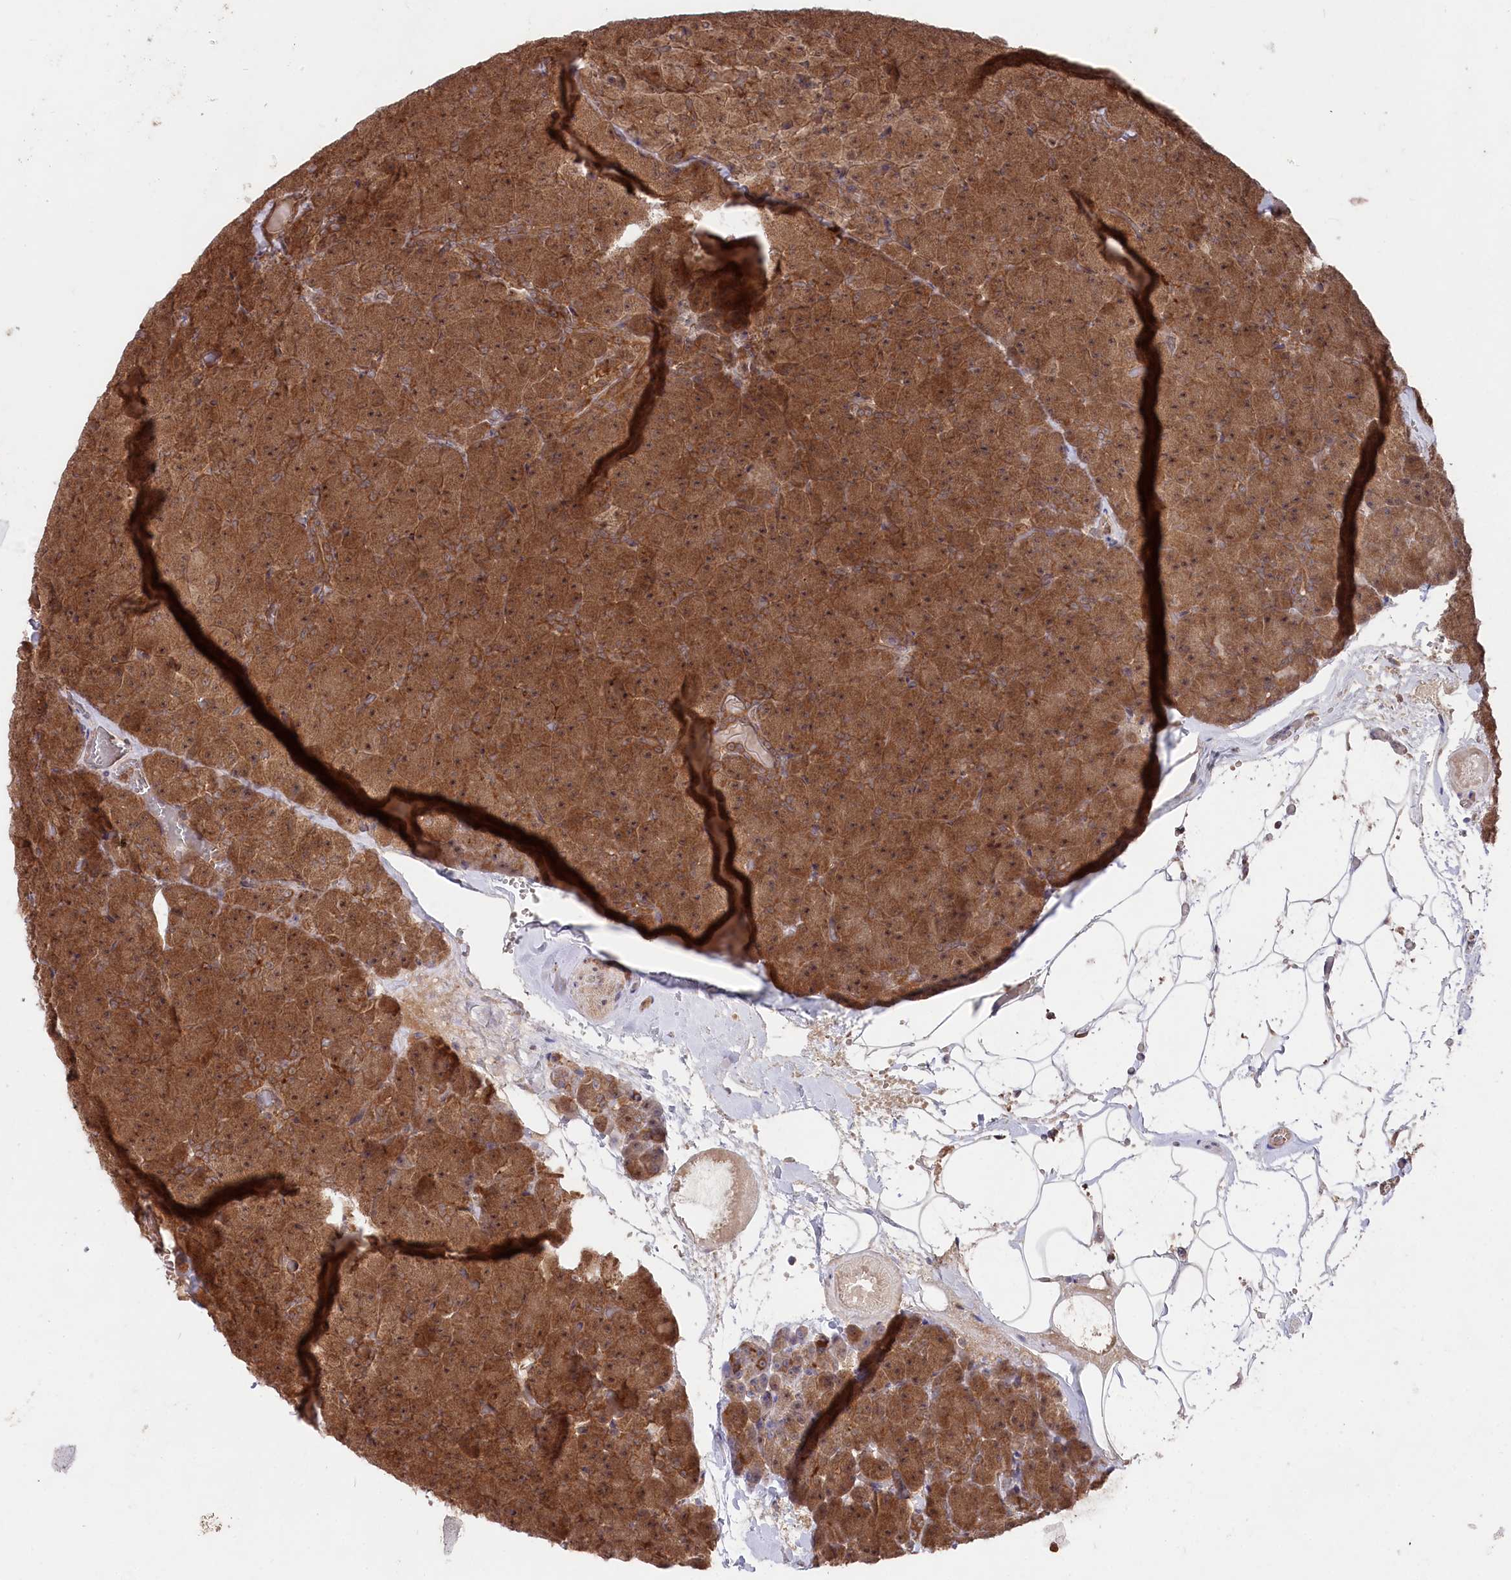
{"staining": {"intensity": "strong", "quantity": ">75%", "location": "cytoplasmic/membranous,nuclear"}, "tissue": "pancreas", "cell_type": "Exocrine glandular cells", "image_type": "normal", "snomed": [{"axis": "morphology", "description": "Normal tissue, NOS"}, {"axis": "topography", "description": "Pancreas"}], "caption": "DAB (3,3'-diaminobenzidine) immunohistochemical staining of benign human pancreas exhibits strong cytoplasmic/membranous,nuclear protein expression in approximately >75% of exocrine glandular cells.", "gene": "PSMA1", "patient": {"sex": "male", "age": 36}}